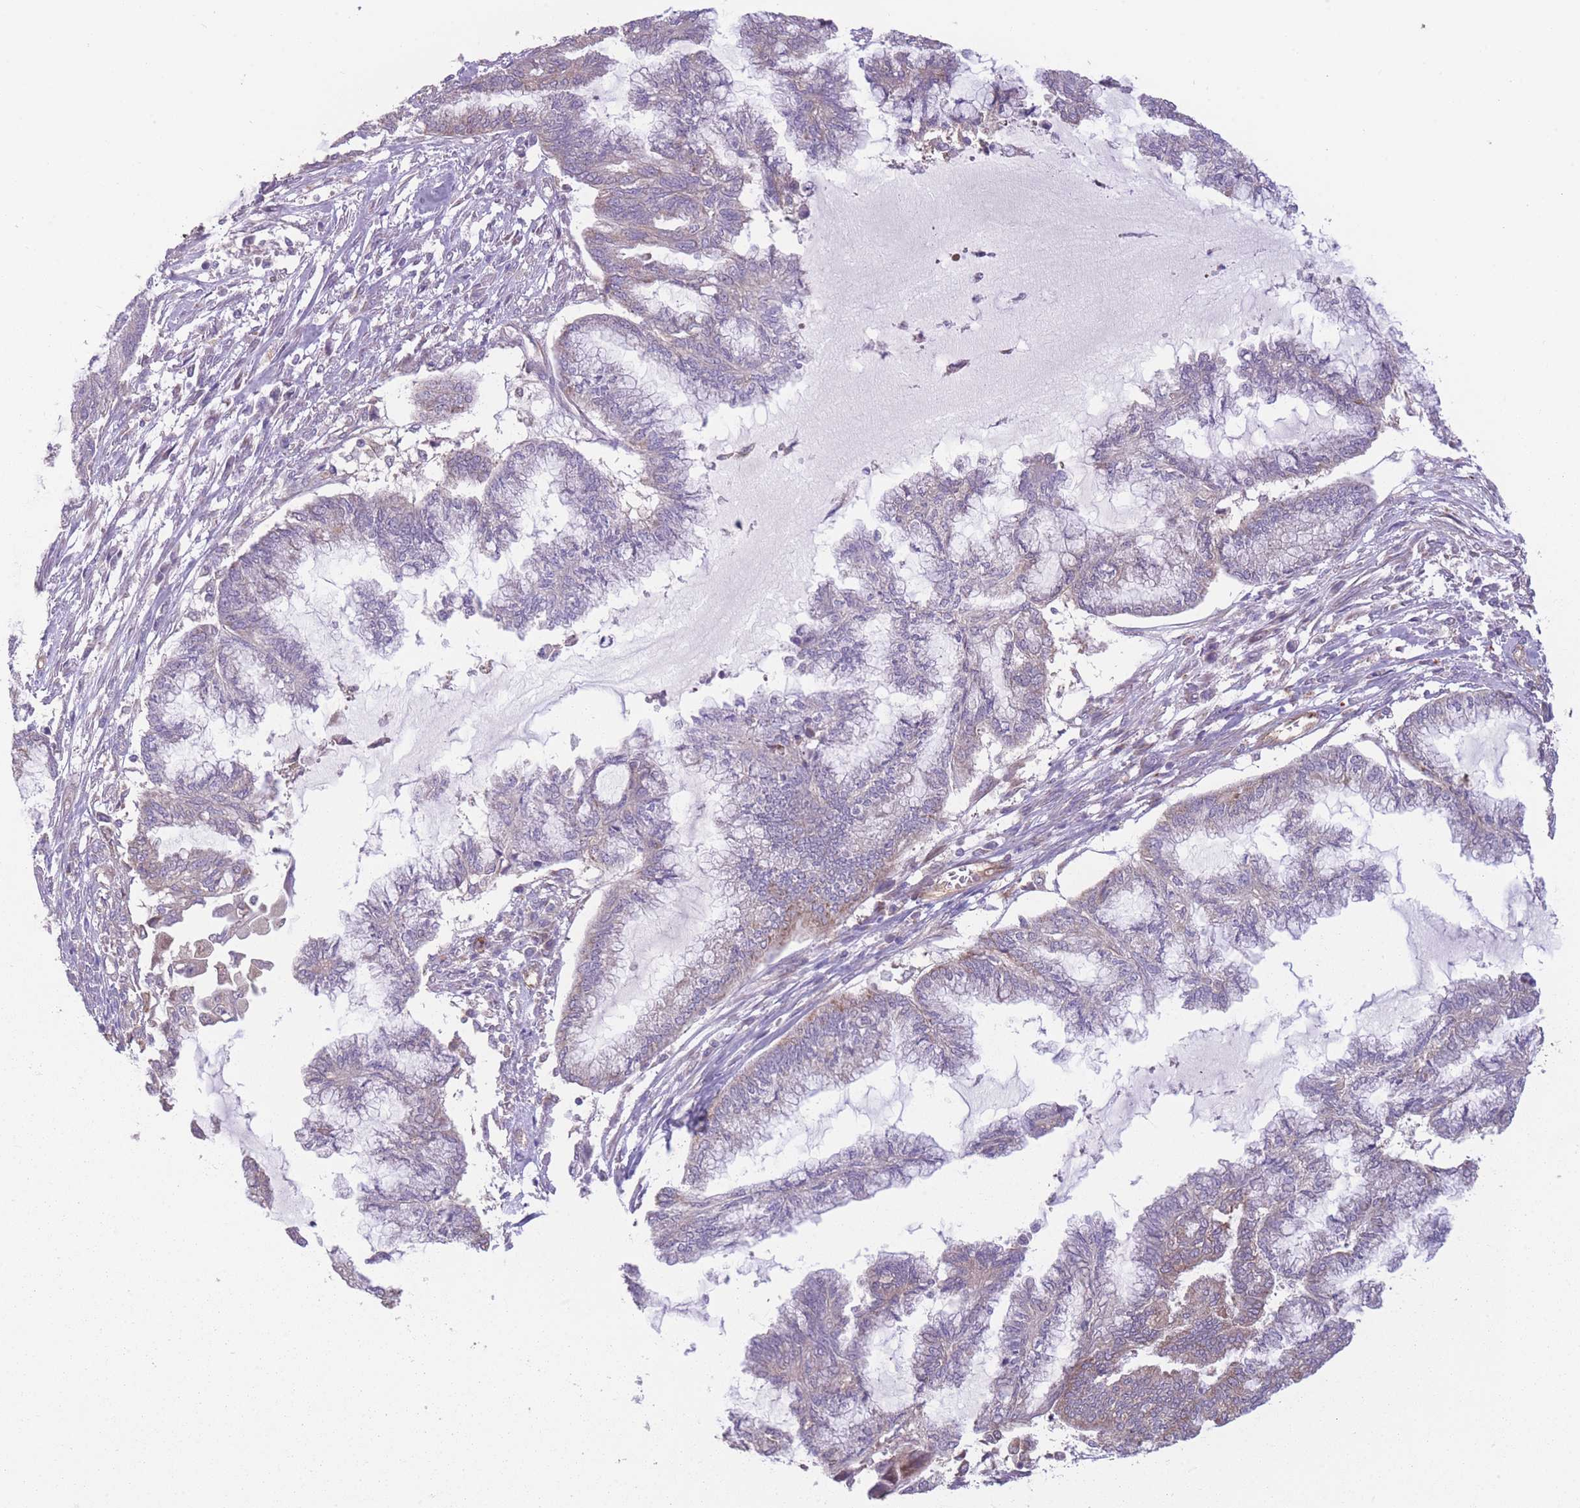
{"staining": {"intensity": "weak", "quantity": "<25%", "location": "cytoplasmic/membranous"}, "tissue": "endometrial cancer", "cell_type": "Tumor cells", "image_type": "cancer", "snomed": [{"axis": "morphology", "description": "Adenocarcinoma, NOS"}, {"axis": "topography", "description": "Endometrium"}], "caption": "DAB immunohistochemical staining of human endometrial cancer exhibits no significant staining in tumor cells. The staining is performed using DAB brown chromogen with nuclei counter-stained in using hematoxylin.", "gene": "CCT6B", "patient": {"sex": "female", "age": 86}}